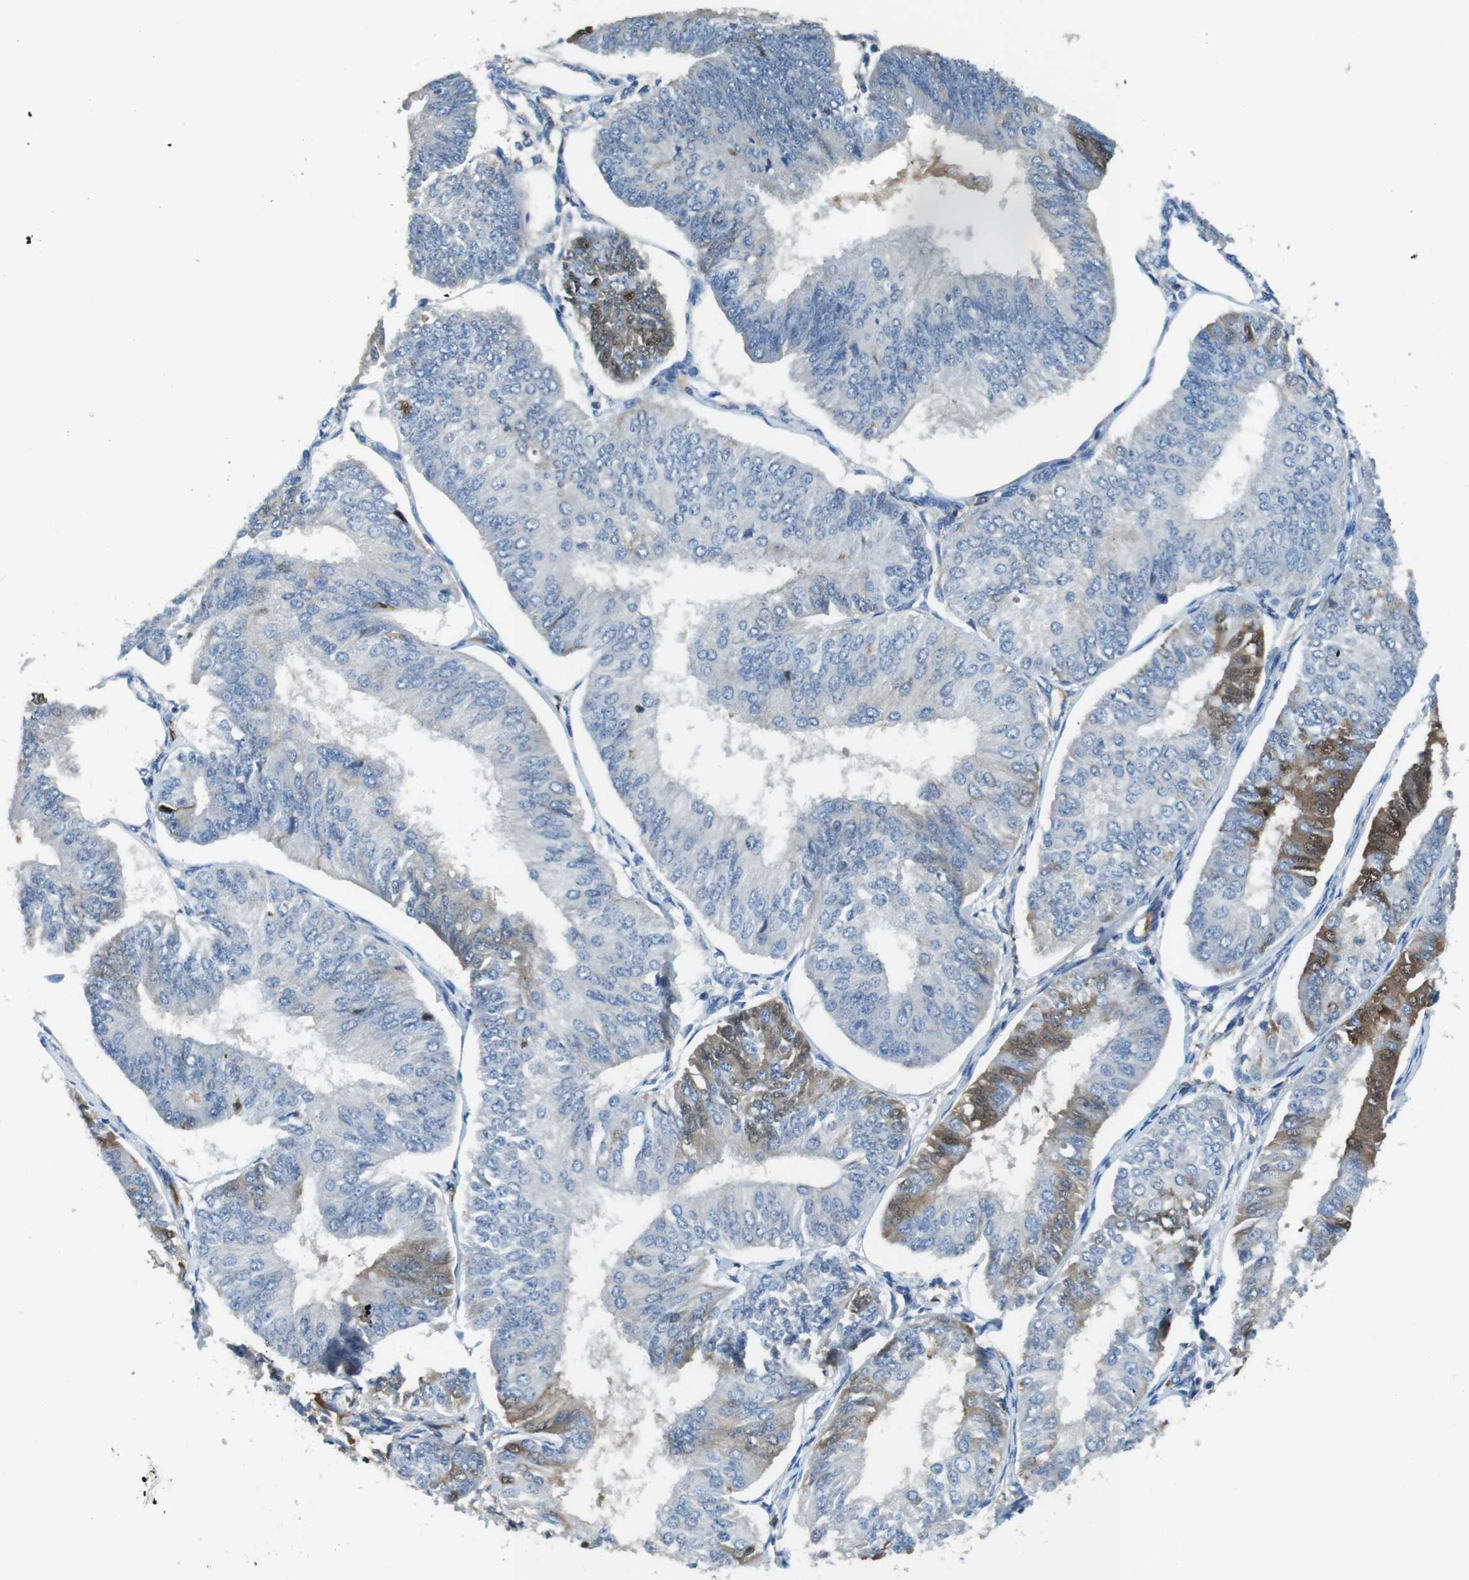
{"staining": {"intensity": "moderate", "quantity": "<25%", "location": "cytoplasmic/membranous,nuclear"}, "tissue": "endometrial cancer", "cell_type": "Tumor cells", "image_type": "cancer", "snomed": [{"axis": "morphology", "description": "Adenocarcinoma, NOS"}, {"axis": "topography", "description": "Endometrium"}], "caption": "Protein staining of endometrial adenocarcinoma tissue displays moderate cytoplasmic/membranous and nuclear expression in about <25% of tumor cells.", "gene": "TMPRSS15", "patient": {"sex": "female", "age": 58}}